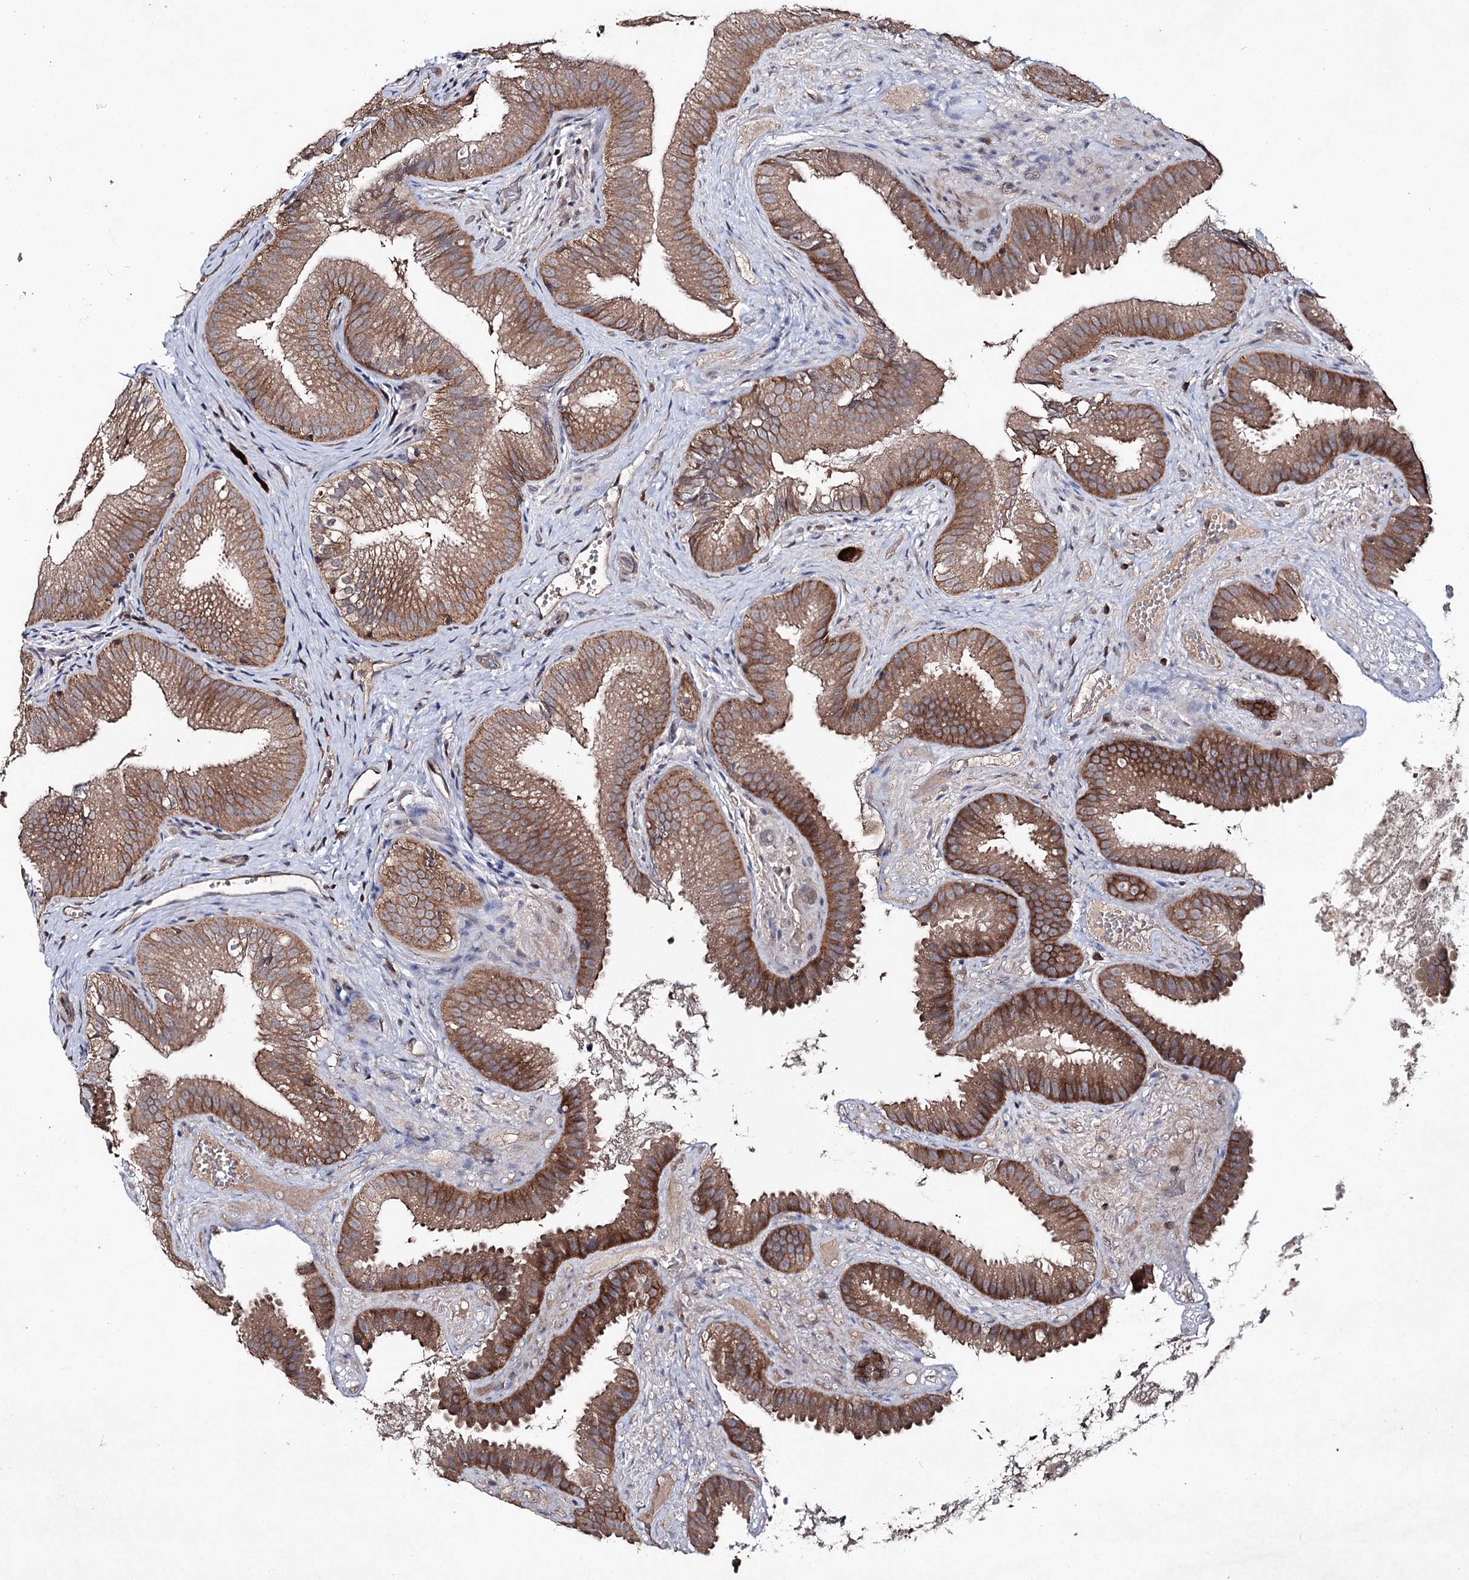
{"staining": {"intensity": "moderate", "quantity": ">75%", "location": "cytoplasmic/membranous"}, "tissue": "gallbladder", "cell_type": "Glandular cells", "image_type": "normal", "snomed": [{"axis": "morphology", "description": "Normal tissue, NOS"}, {"axis": "topography", "description": "Gallbladder"}], "caption": "Brown immunohistochemical staining in benign gallbladder displays moderate cytoplasmic/membranous staining in about >75% of glandular cells.", "gene": "SEMA4G", "patient": {"sex": "female", "age": 30}}